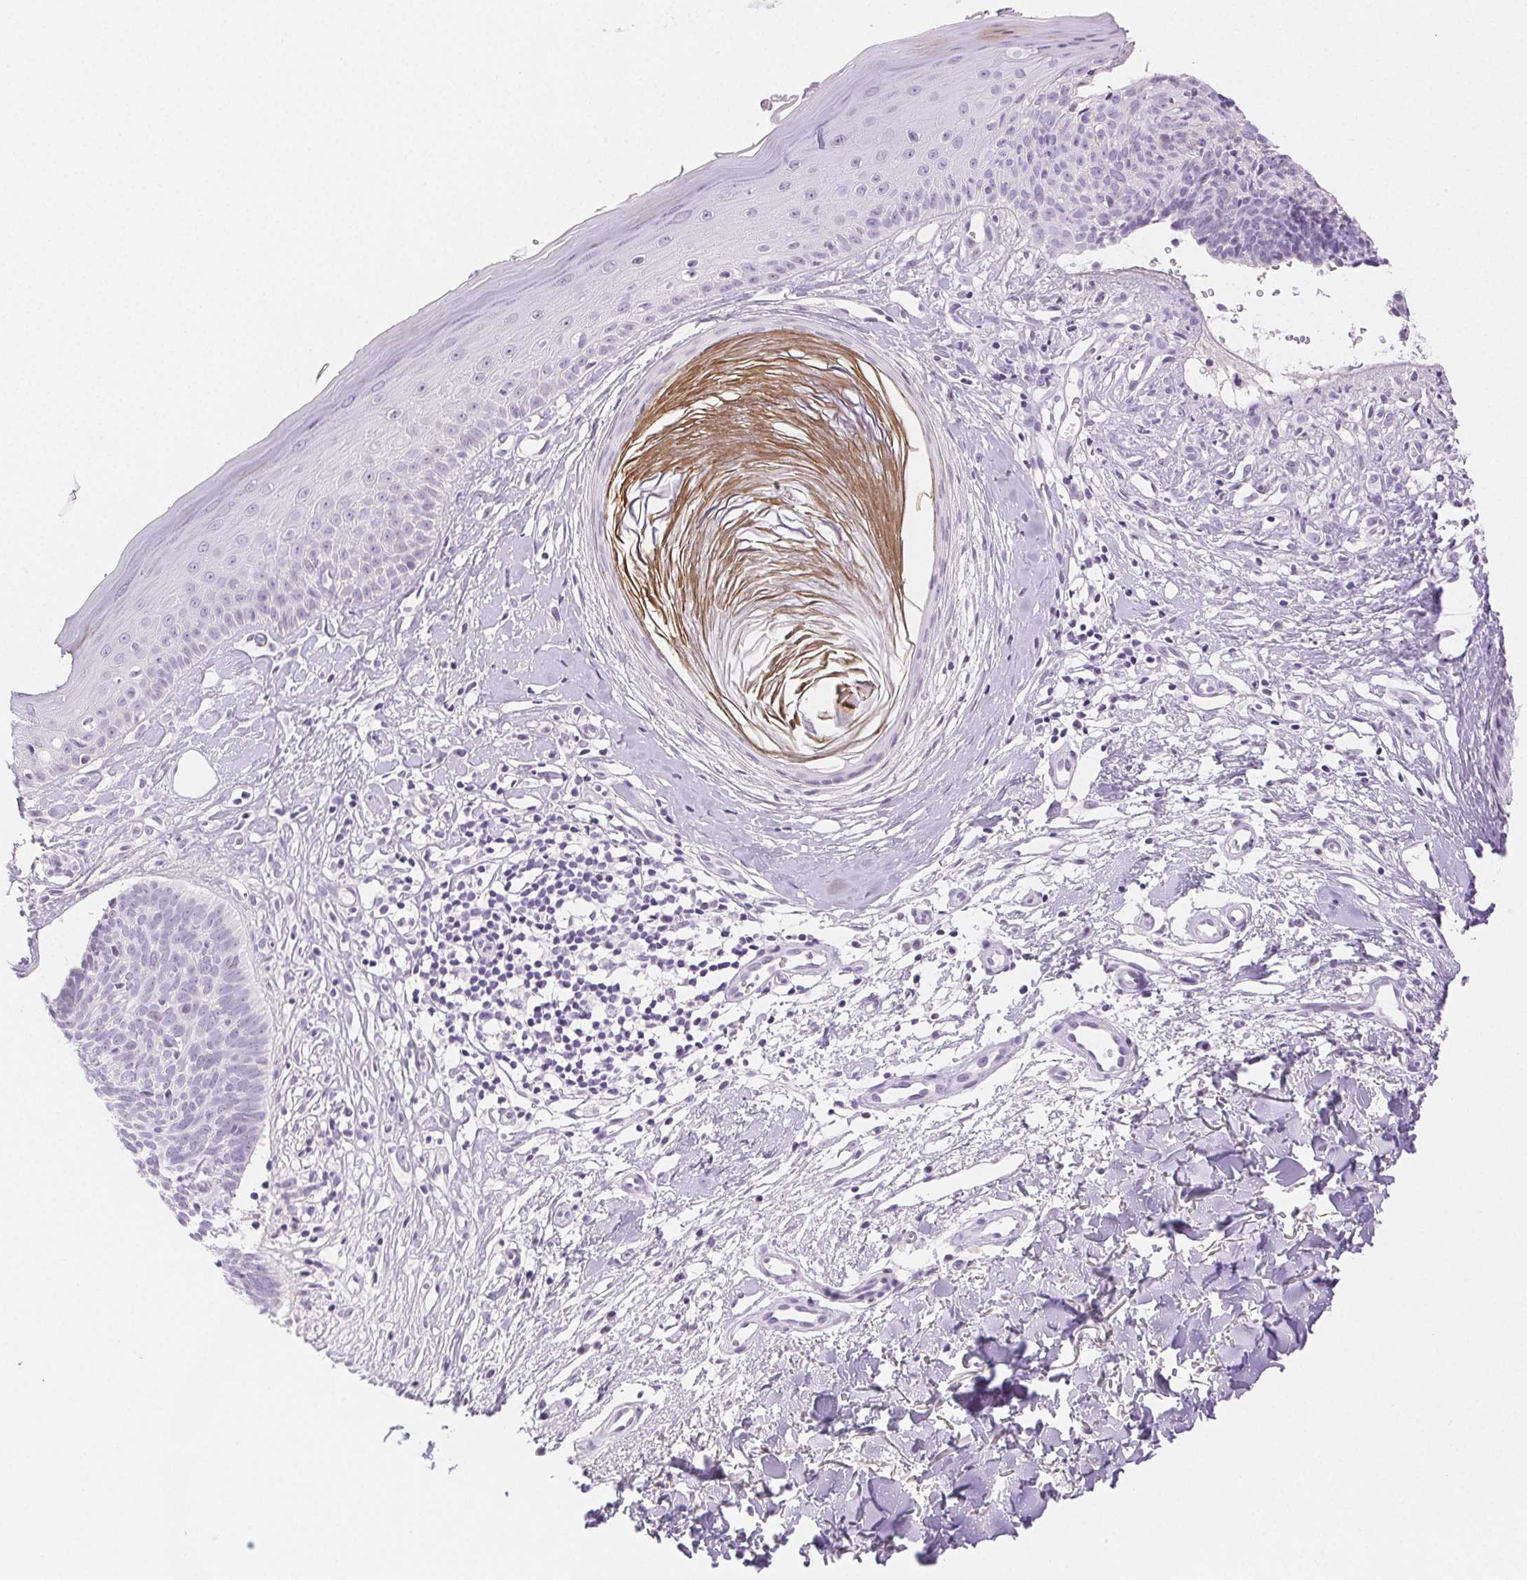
{"staining": {"intensity": "negative", "quantity": "none", "location": "none"}, "tissue": "skin cancer", "cell_type": "Tumor cells", "image_type": "cancer", "snomed": [{"axis": "morphology", "description": "Basal cell carcinoma"}, {"axis": "topography", "description": "Skin"}], "caption": "There is no significant staining in tumor cells of skin cancer.", "gene": "SPACA4", "patient": {"sex": "male", "age": 51}}